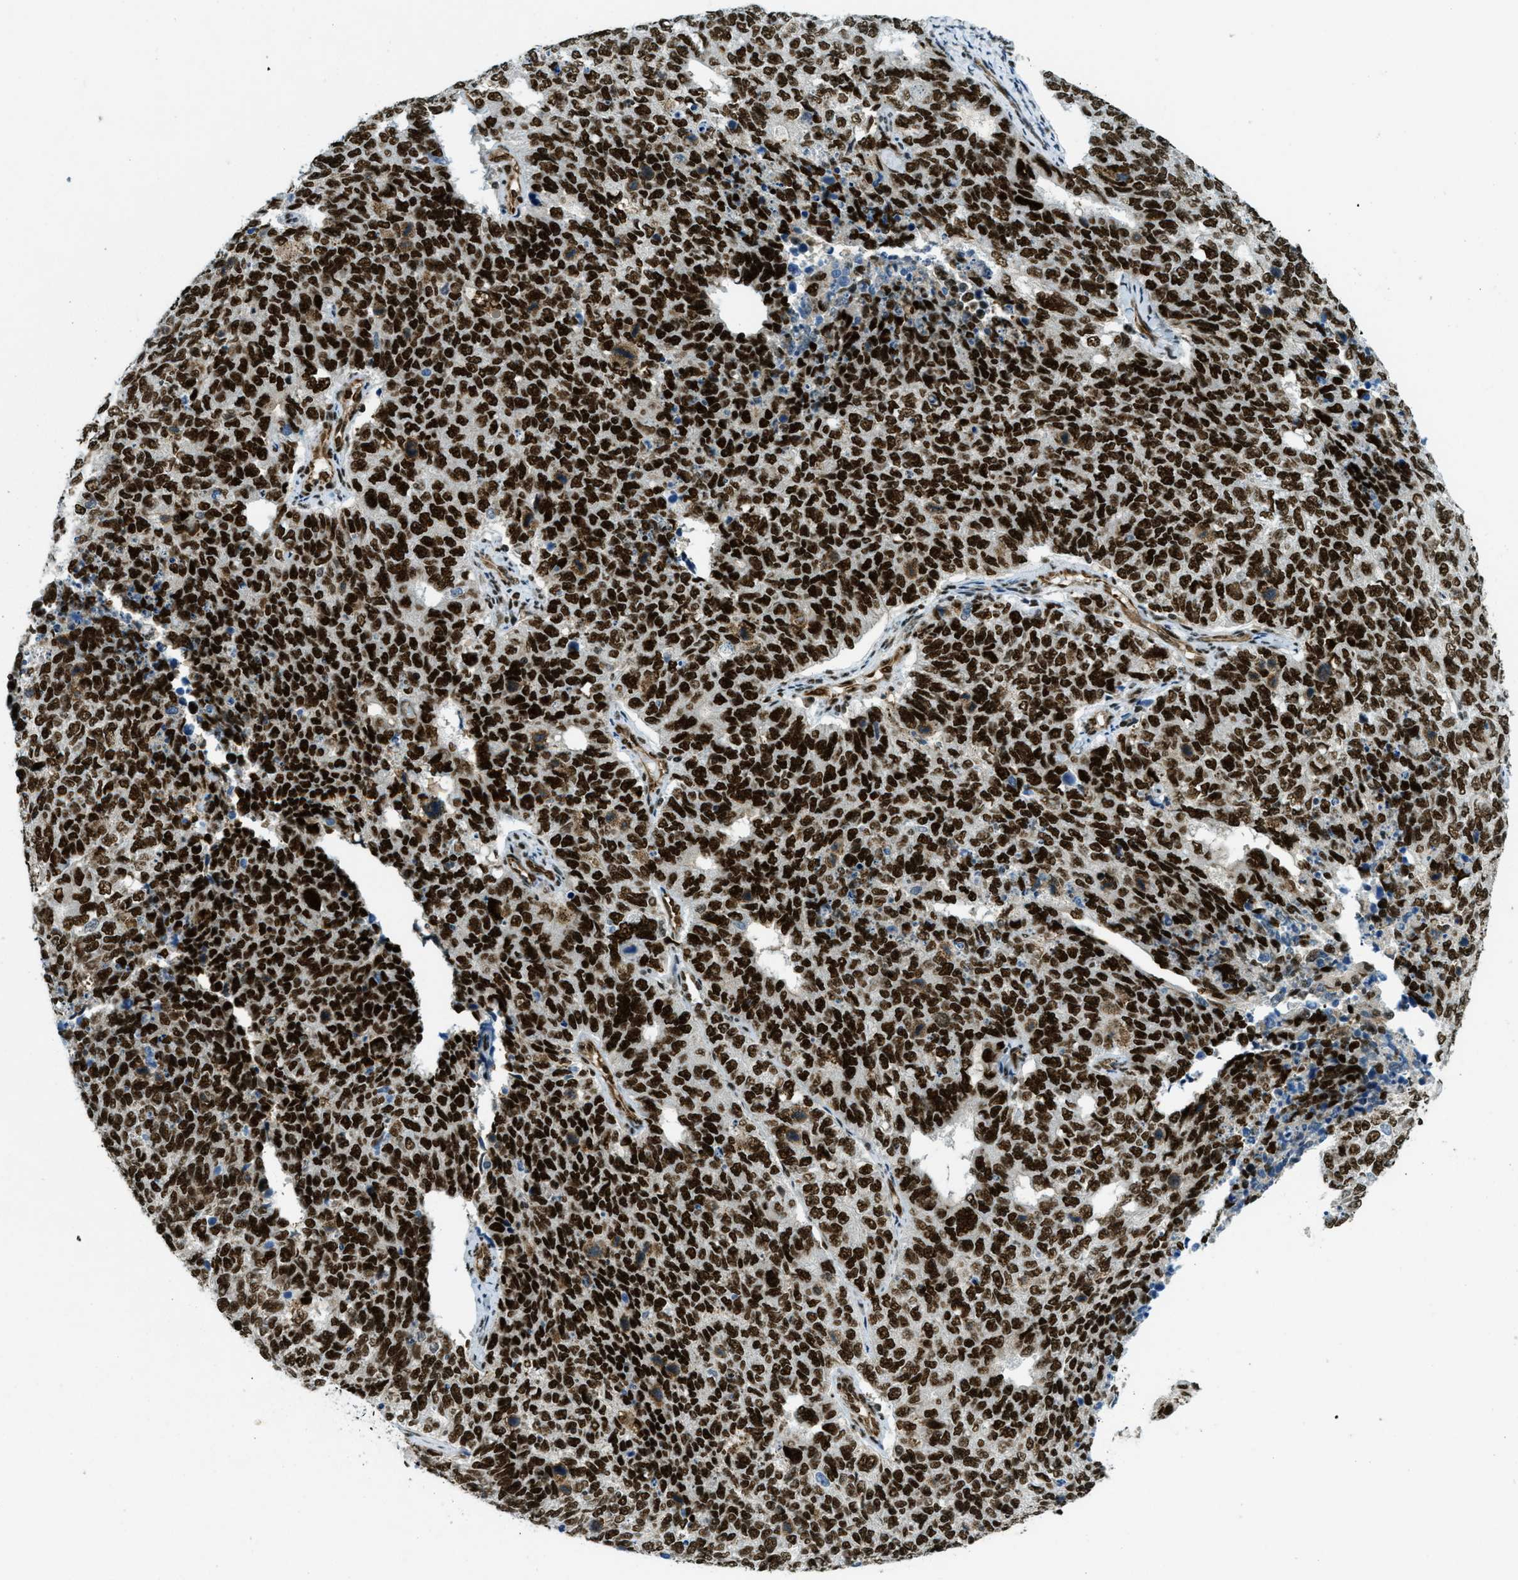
{"staining": {"intensity": "strong", "quantity": ">75%", "location": "nuclear"}, "tissue": "cervical cancer", "cell_type": "Tumor cells", "image_type": "cancer", "snomed": [{"axis": "morphology", "description": "Squamous cell carcinoma, NOS"}, {"axis": "topography", "description": "Cervix"}], "caption": "A micrograph of human cervical cancer (squamous cell carcinoma) stained for a protein shows strong nuclear brown staining in tumor cells.", "gene": "ZFR", "patient": {"sex": "female", "age": 63}}